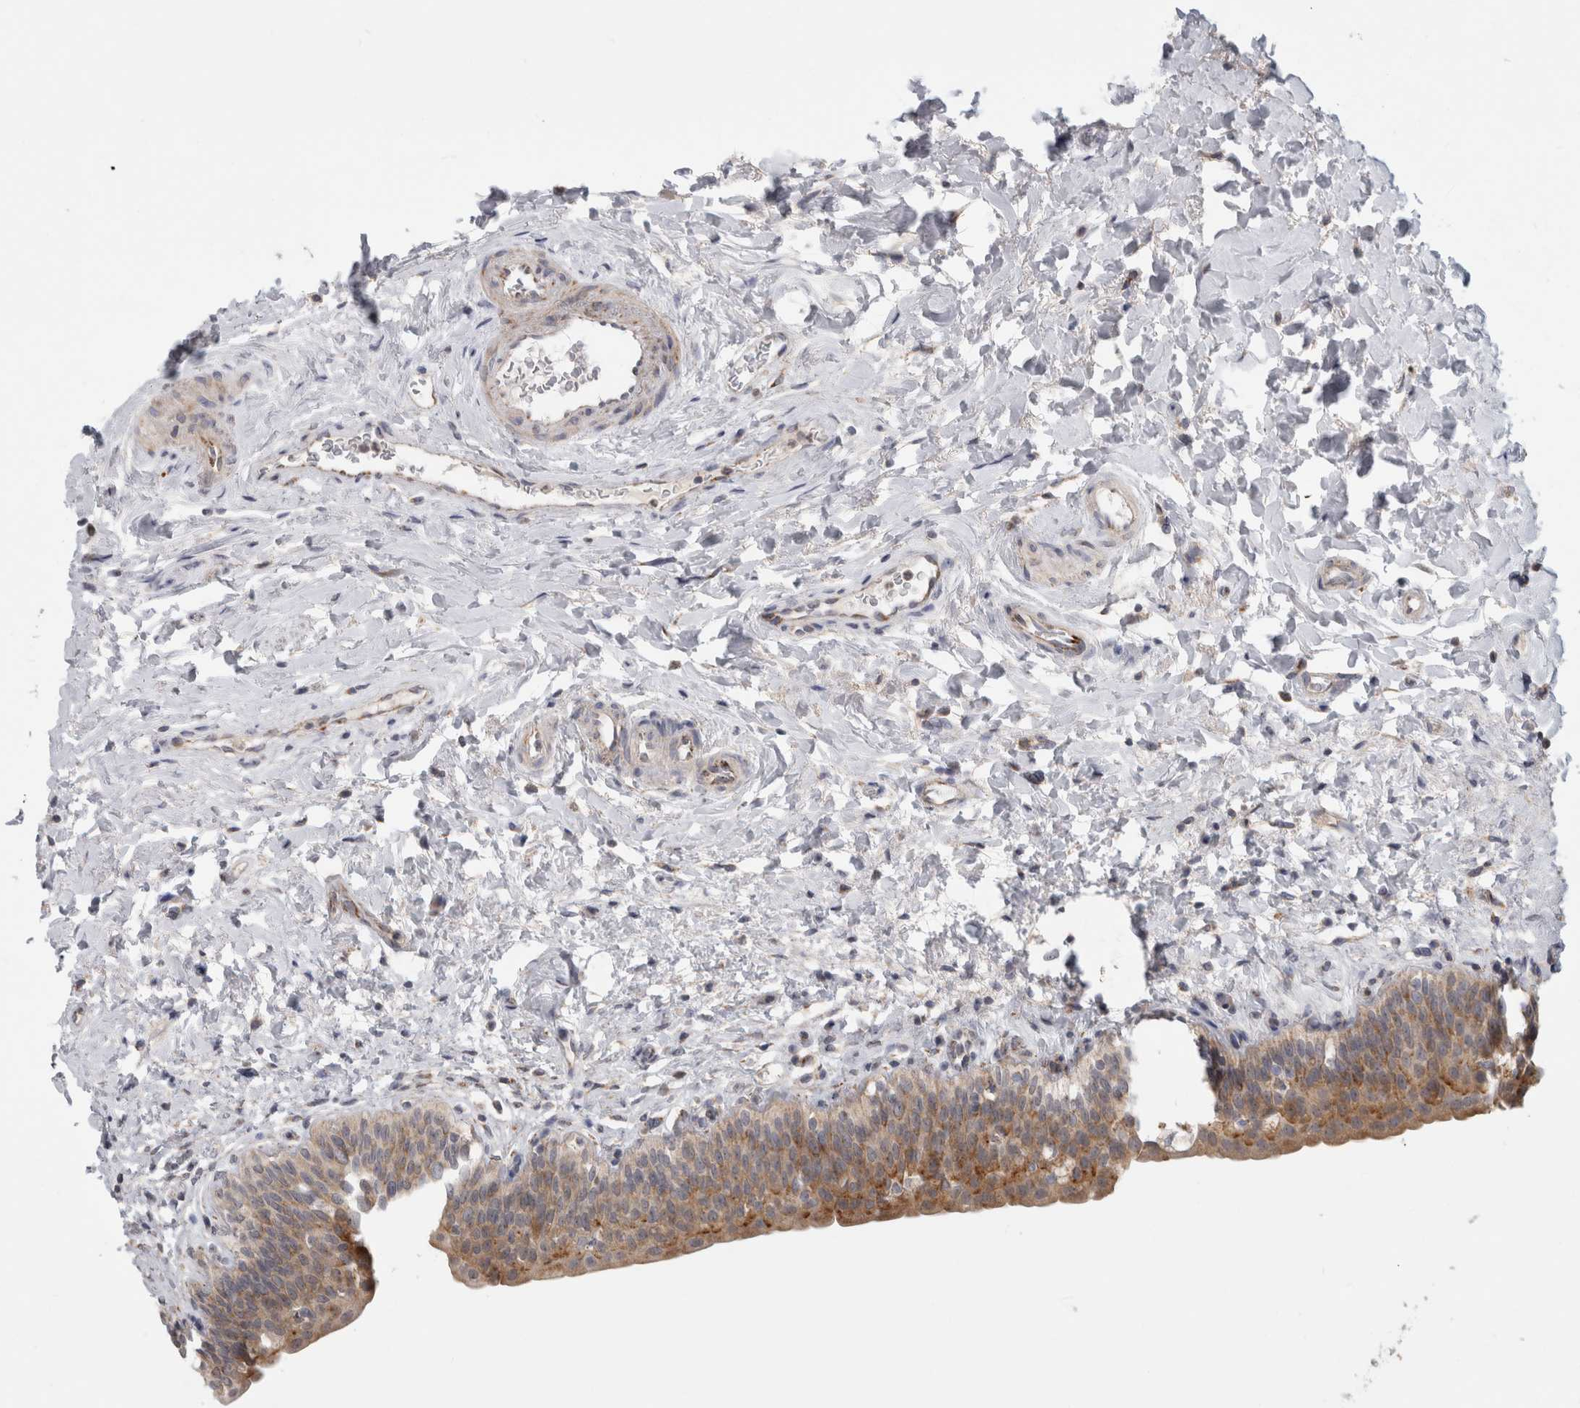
{"staining": {"intensity": "moderate", "quantity": ">75%", "location": "cytoplasmic/membranous"}, "tissue": "urinary bladder", "cell_type": "Urothelial cells", "image_type": "normal", "snomed": [{"axis": "morphology", "description": "Normal tissue, NOS"}, {"axis": "topography", "description": "Urinary bladder"}], "caption": "Immunohistochemistry (IHC) image of benign urinary bladder: human urinary bladder stained using immunohistochemistry shows medium levels of moderate protein expression localized specifically in the cytoplasmic/membranous of urothelial cells, appearing as a cytoplasmic/membranous brown color.", "gene": "RAB18", "patient": {"sex": "male", "age": 83}}